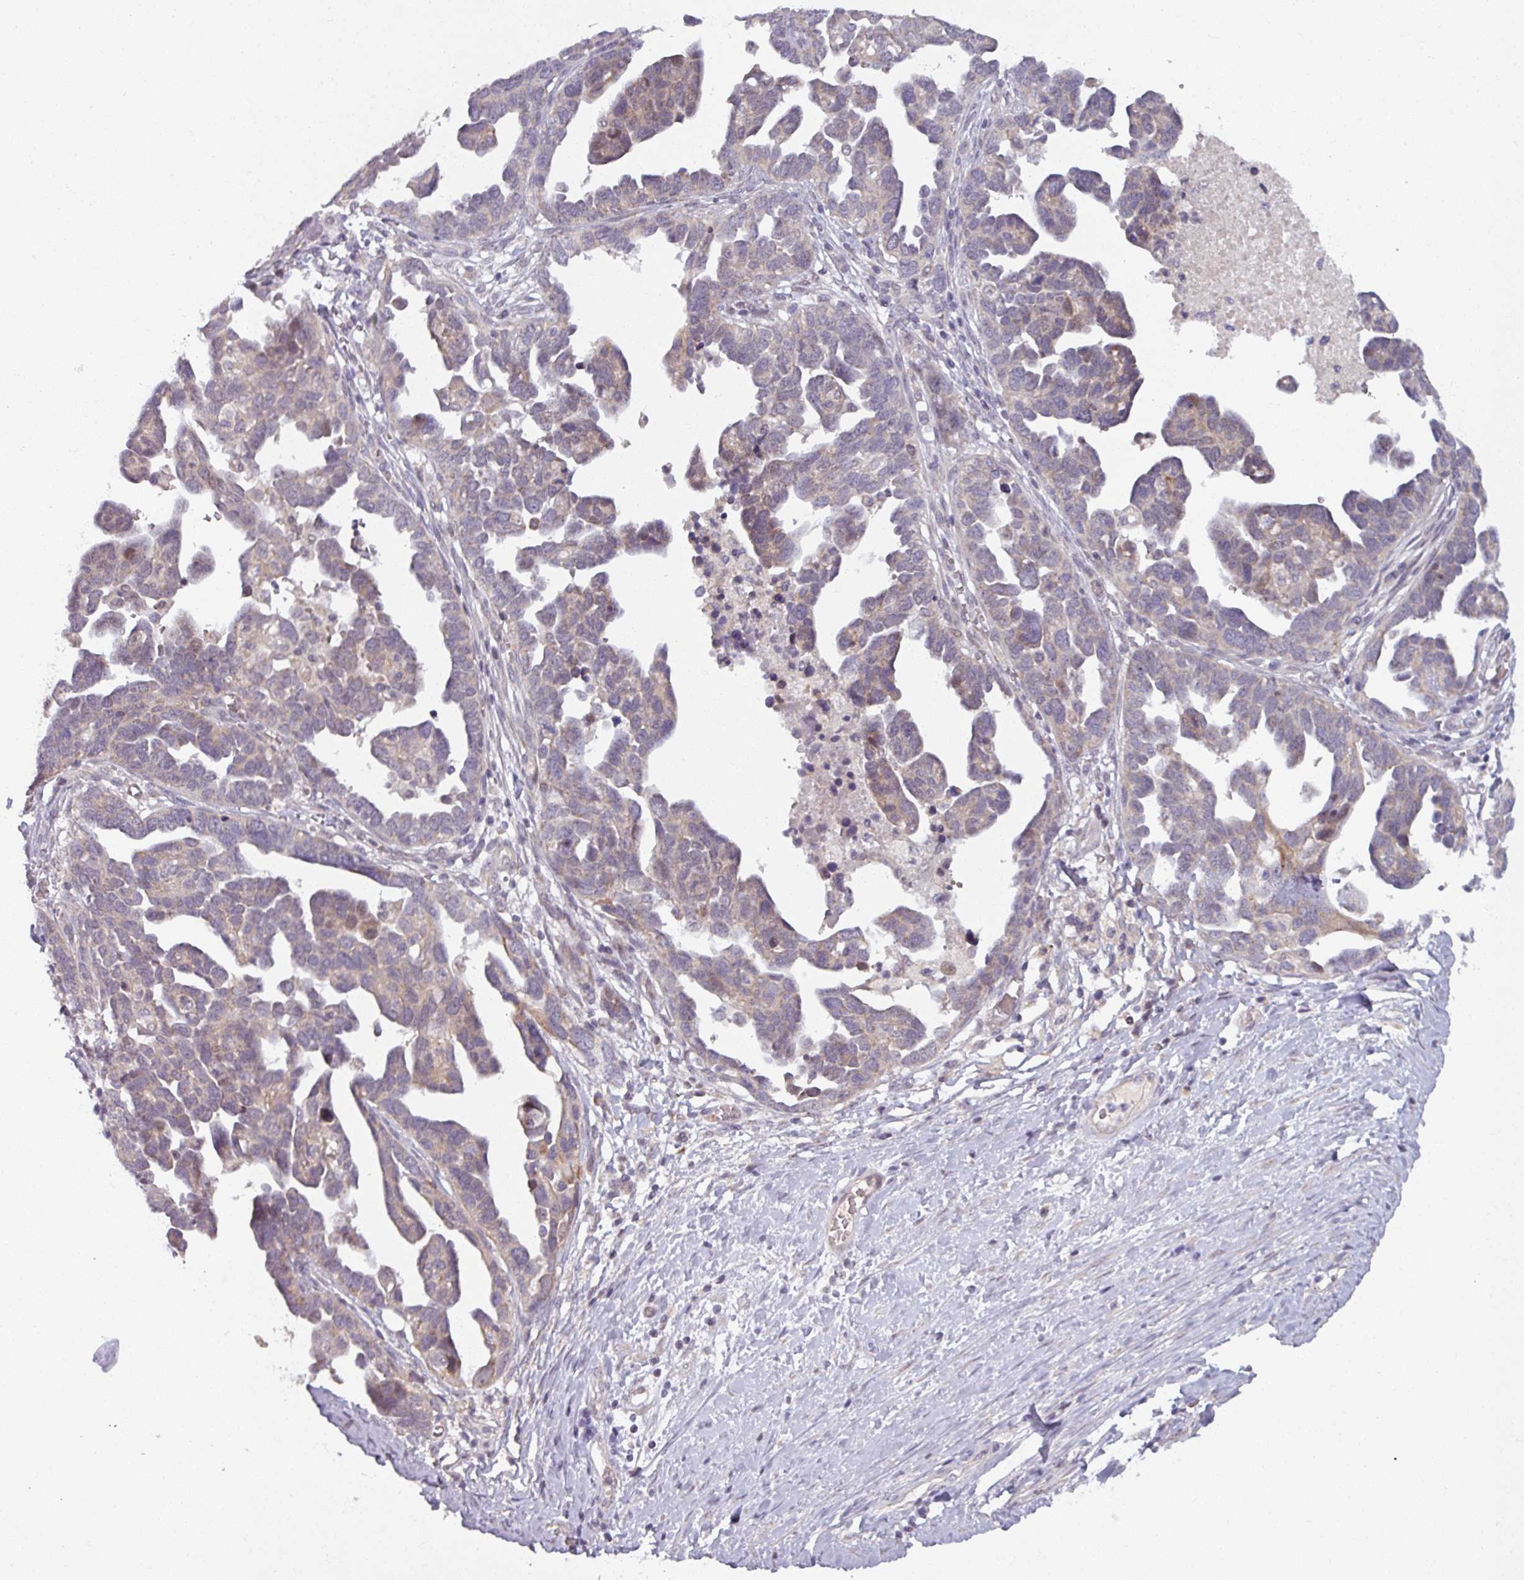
{"staining": {"intensity": "weak", "quantity": "<25%", "location": "nuclear"}, "tissue": "ovarian cancer", "cell_type": "Tumor cells", "image_type": "cancer", "snomed": [{"axis": "morphology", "description": "Cystadenocarcinoma, serous, NOS"}, {"axis": "topography", "description": "Ovary"}], "caption": "IHC of human ovarian serous cystadenocarcinoma displays no expression in tumor cells.", "gene": "OGFOD3", "patient": {"sex": "female", "age": 54}}